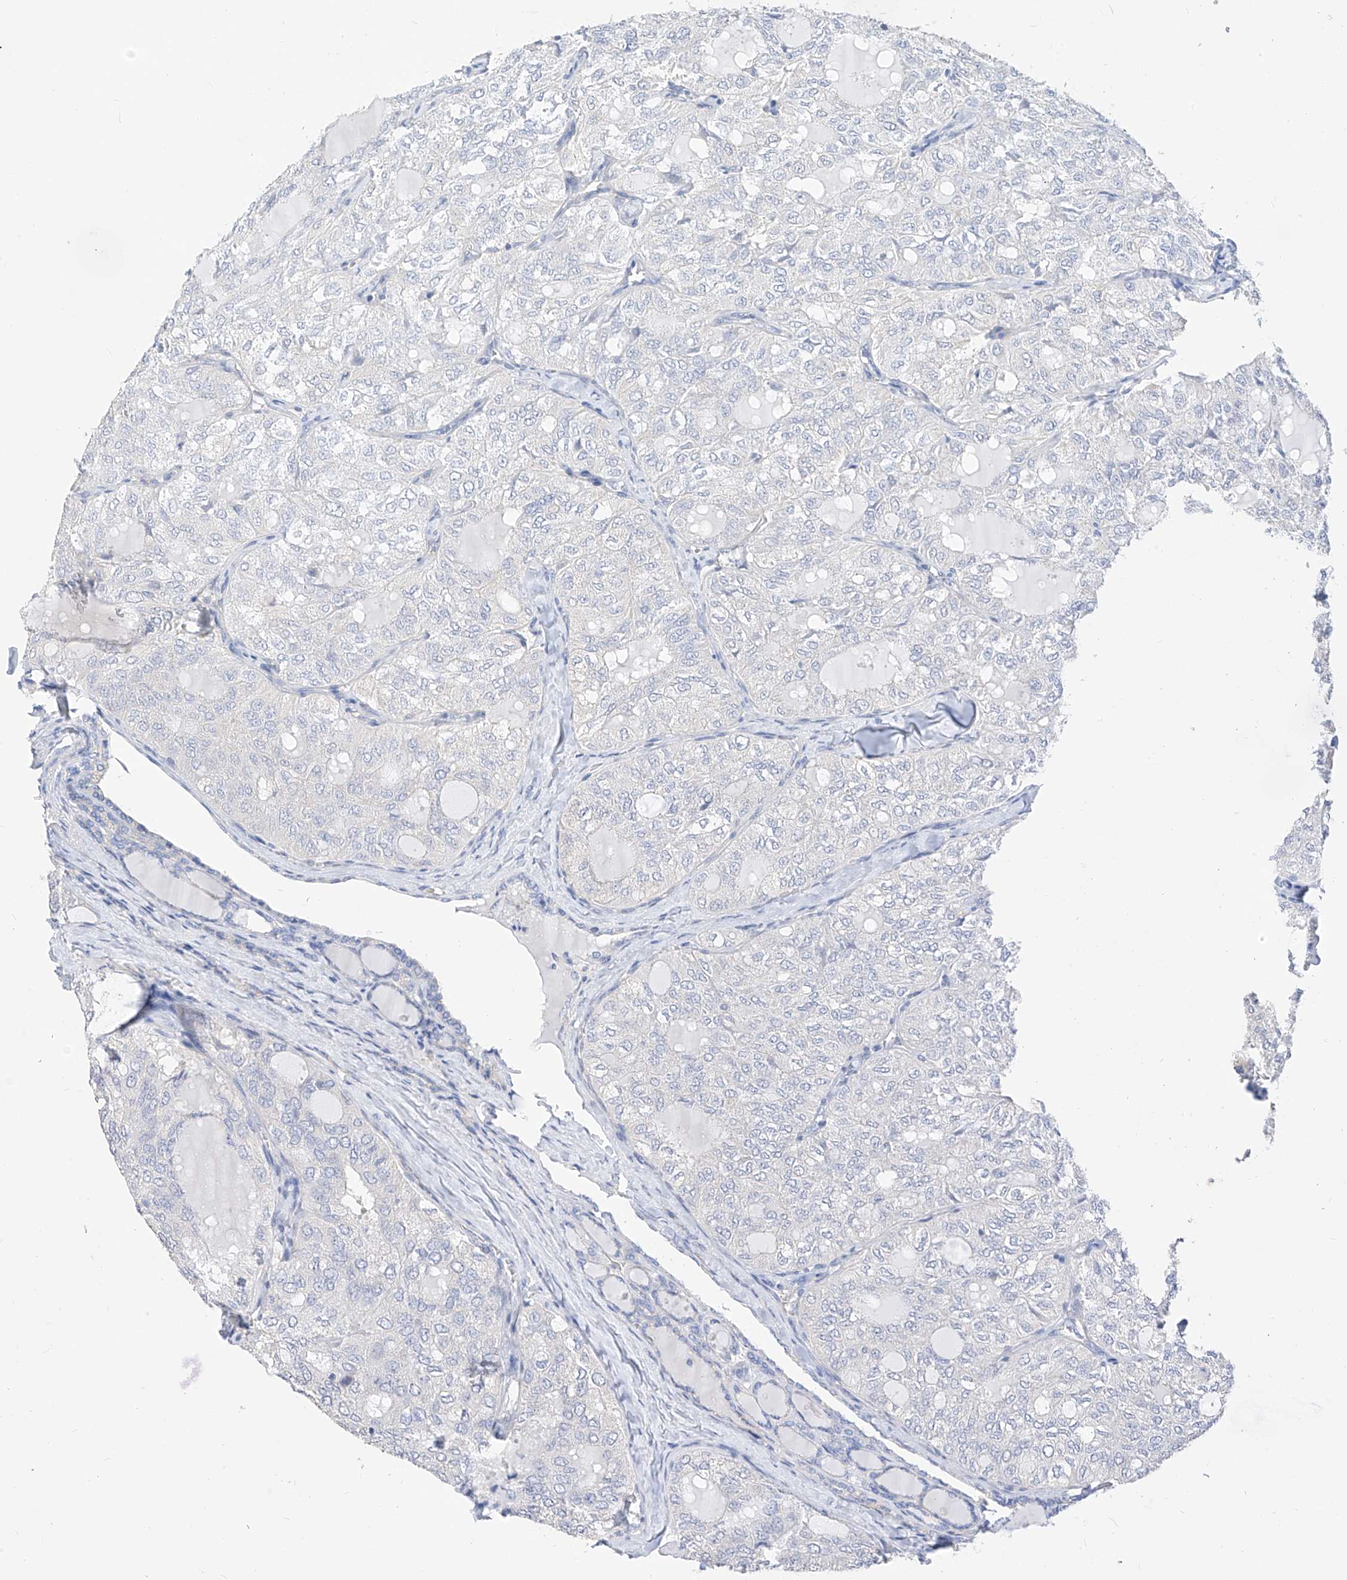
{"staining": {"intensity": "negative", "quantity": "none", "location": "none"}, "tissue": "thyroid cancer", "cell_type": "Tumor cells", "image_type": "cancer", "snomed": [{"axis": "morphology", "description": "Follicular adenoma carcinoma, NOS"}, {"axis": "topography", "description": "Thyroid gland"}], "caption": "This is an IHC photomicrograph of human thyroid cancer (follicular adenoma carcinoma). There is no expression in tumor cells.", "gene": "ZZEF1", "patient": {"sex": "male", "age": 75}}